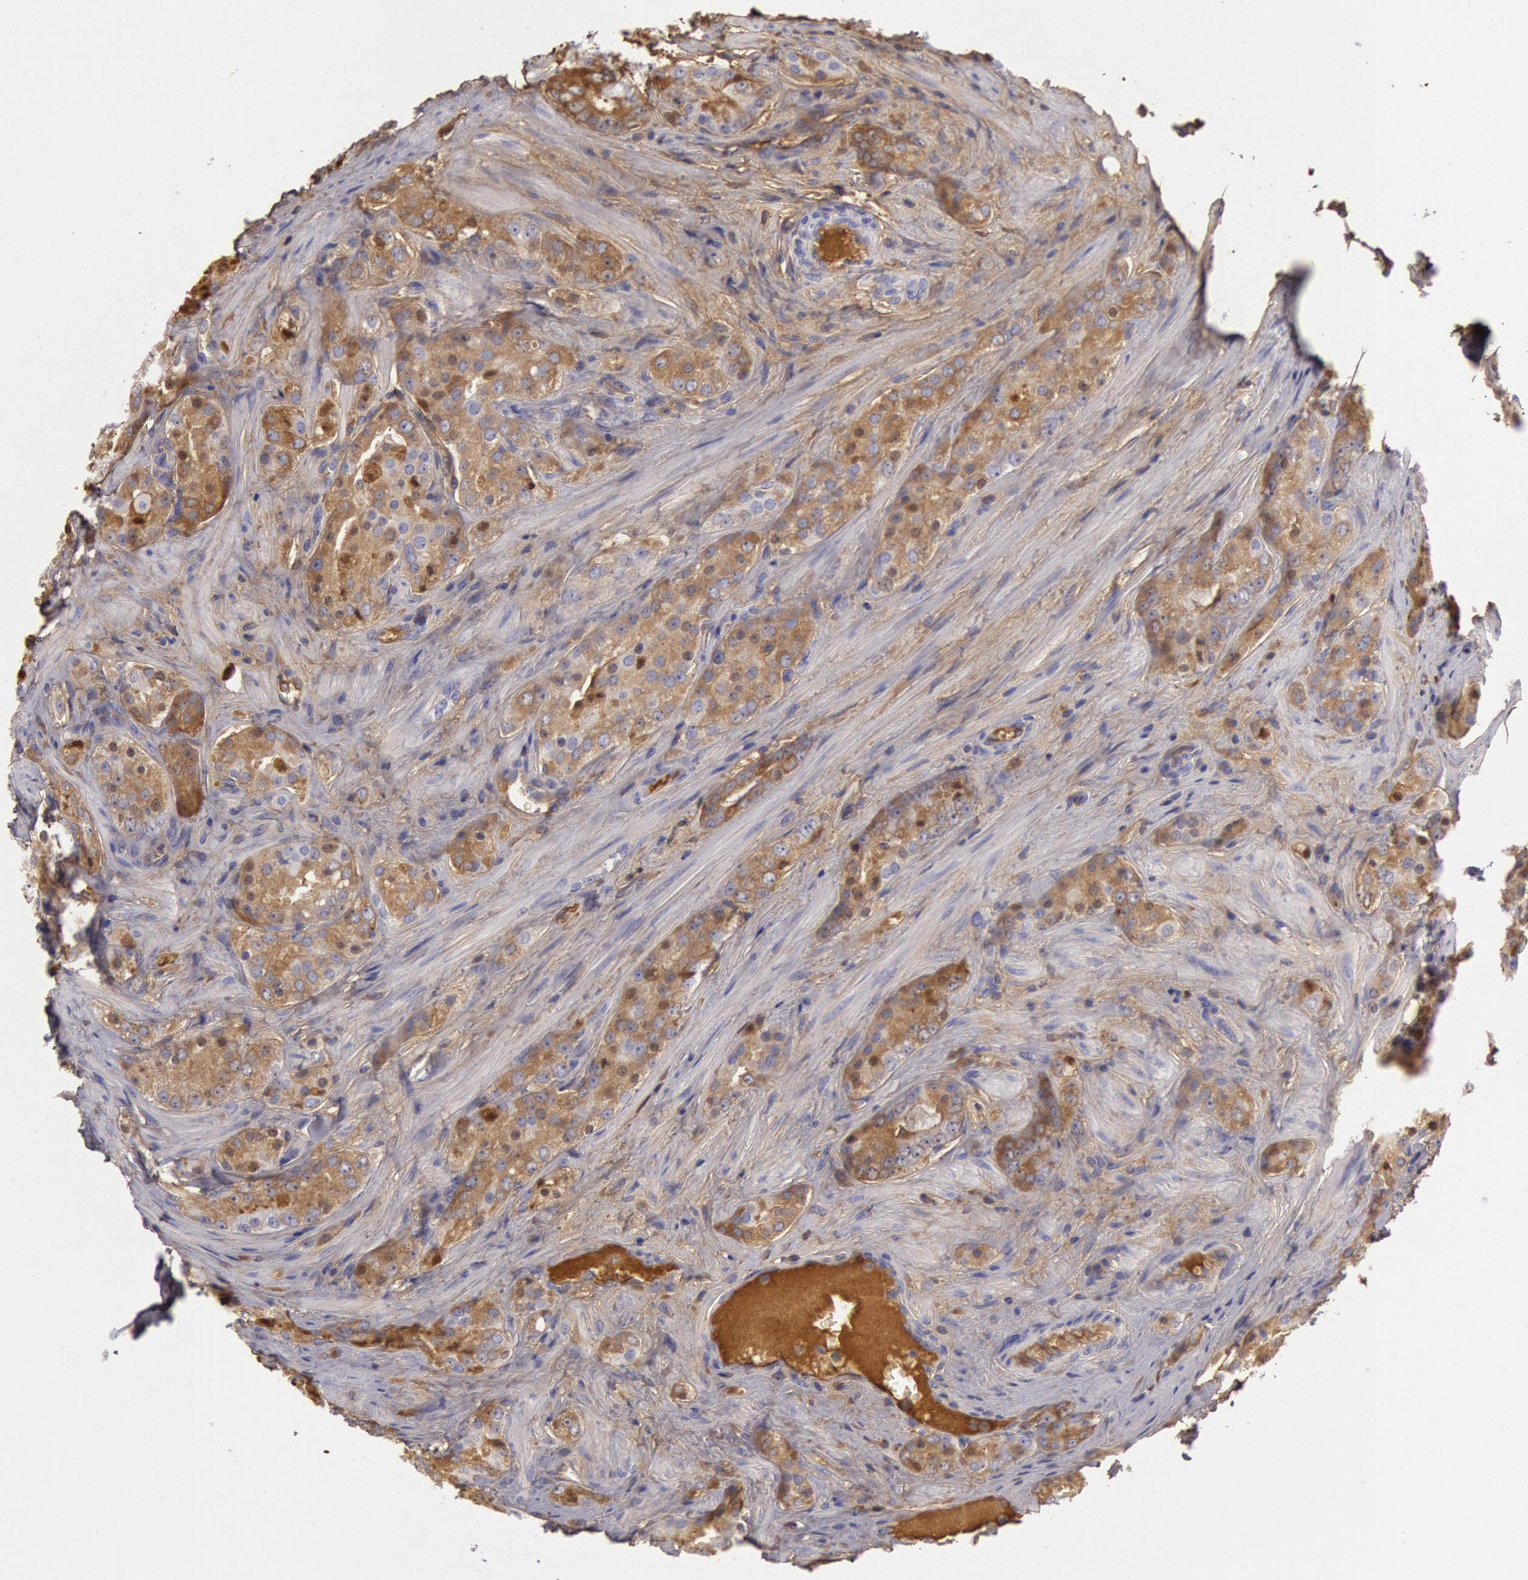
{"staining": {"intensity": "moderate", "quantity": "25%-75%", "location": "cytoplasmic/membranous"}, "tissue": "prostate cancer", "cell_type": "Tumor cells", "image_type": "cancer", "snomed": [{"axis": "morphology", "description": "Adenocarcinoma, Medium grade"}, {"axis": "topography", "description": "Prostate"}], "caption": "Prostate cancer (adenocarcinoma (medium-grade)) stained with a brown dye demonstrates moderate cytoplasmic/membranous positive positivity in approximately 25%-75% of tumor cells.", "gene": "IGHG1", "patient": {"sex": "male", "age": 60}}